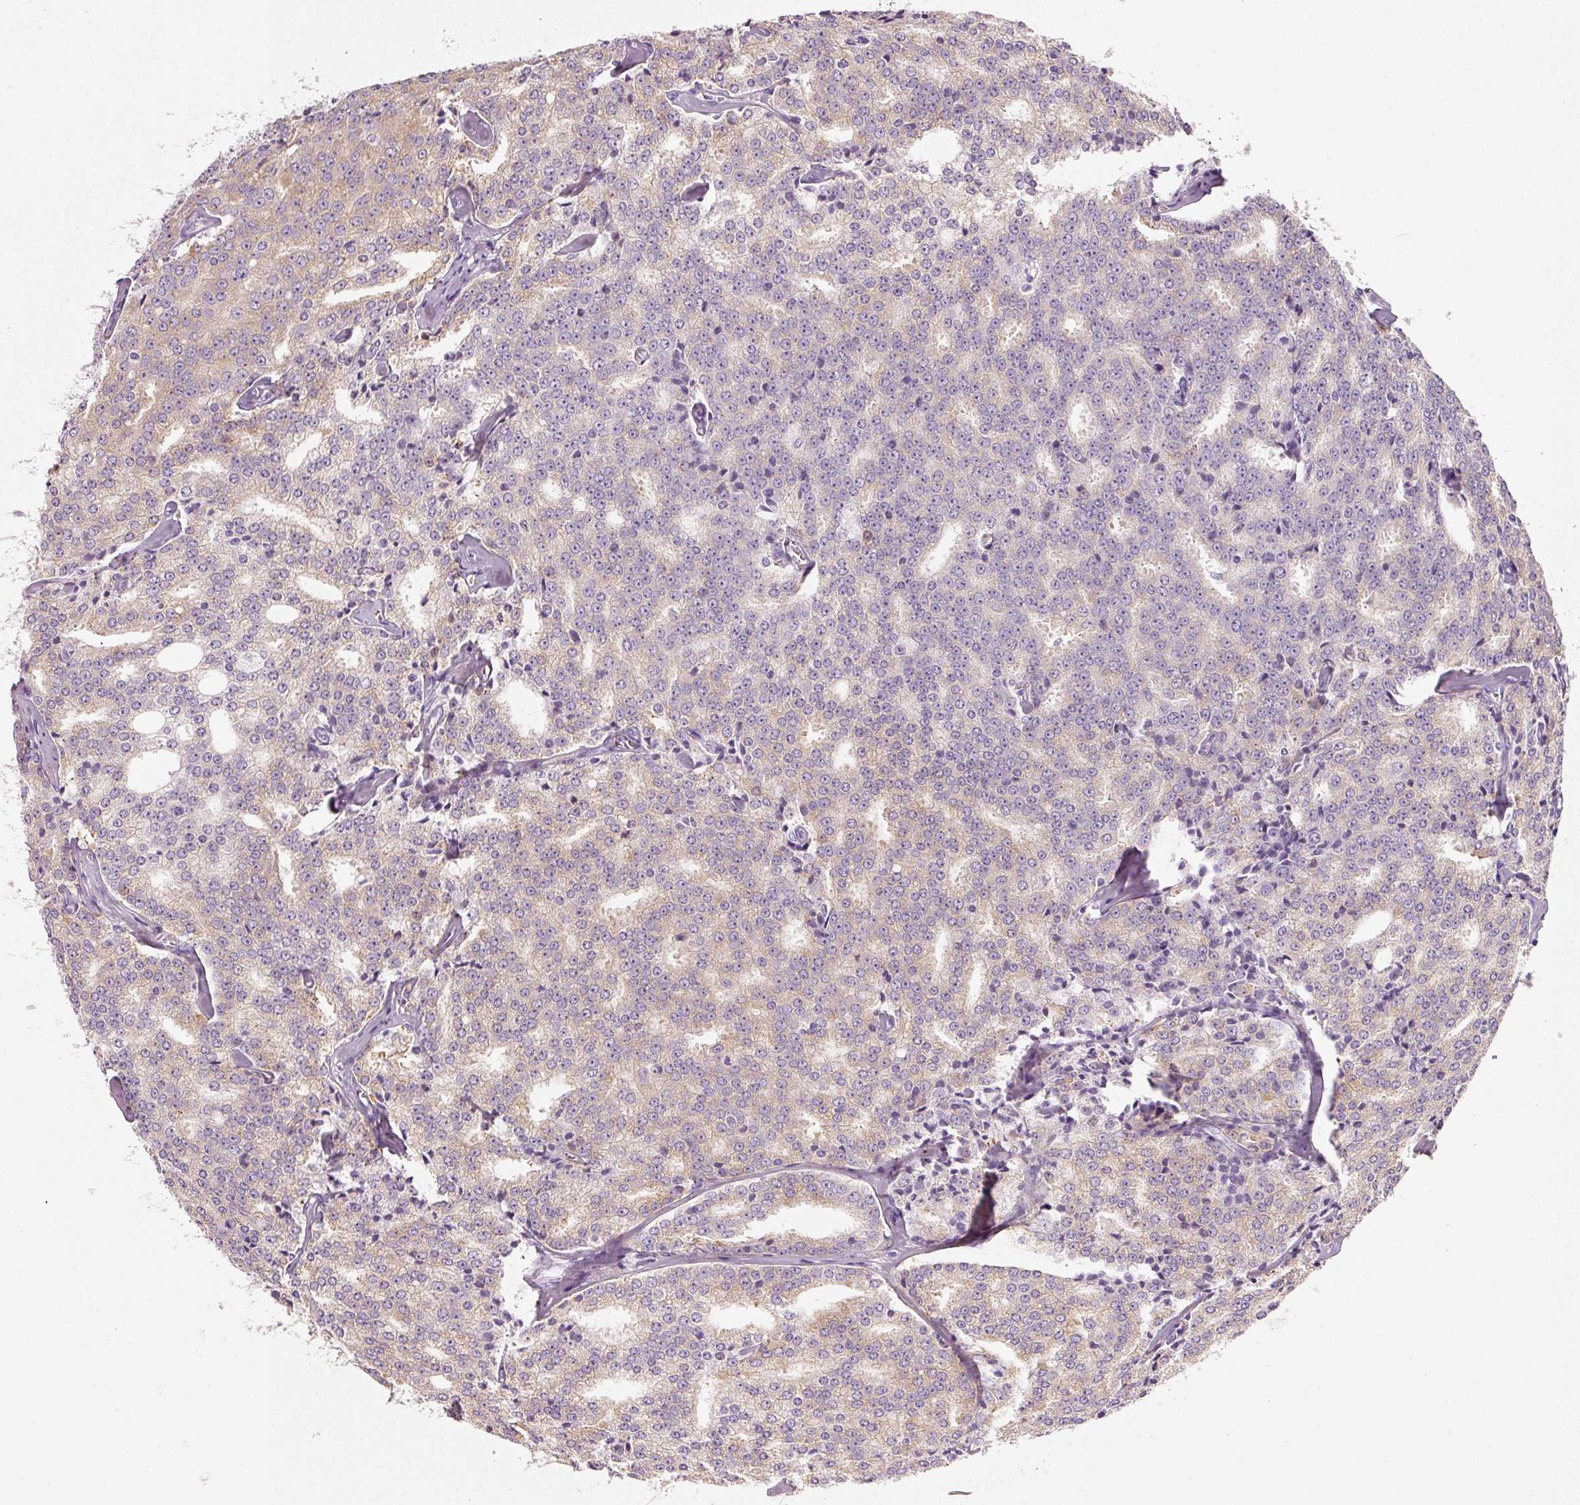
{"staining": {"intensity": "weak", "quantity": "25%-75%", "location": "cytoplasmic/membranous"}, "tissue": "prostate cancer", "cell_type": "Tumor cells", "image_type": "cancer", "snomed": [{"axis": "morphology", "description": "Adenocarcinoma, Low grade"}, {"axis": "topography", "description": "Prostate"}], "caption": "A histopathology image showing weak cytoplasmic/membranous positivity in approximately 25%-75% of tumor cells in prostate low-grade adenocarcinoma, as visualized by brown immunohistochemical staining.", "gene": "PDXDC1", "patient": {"sex": "male", "age": 60}}